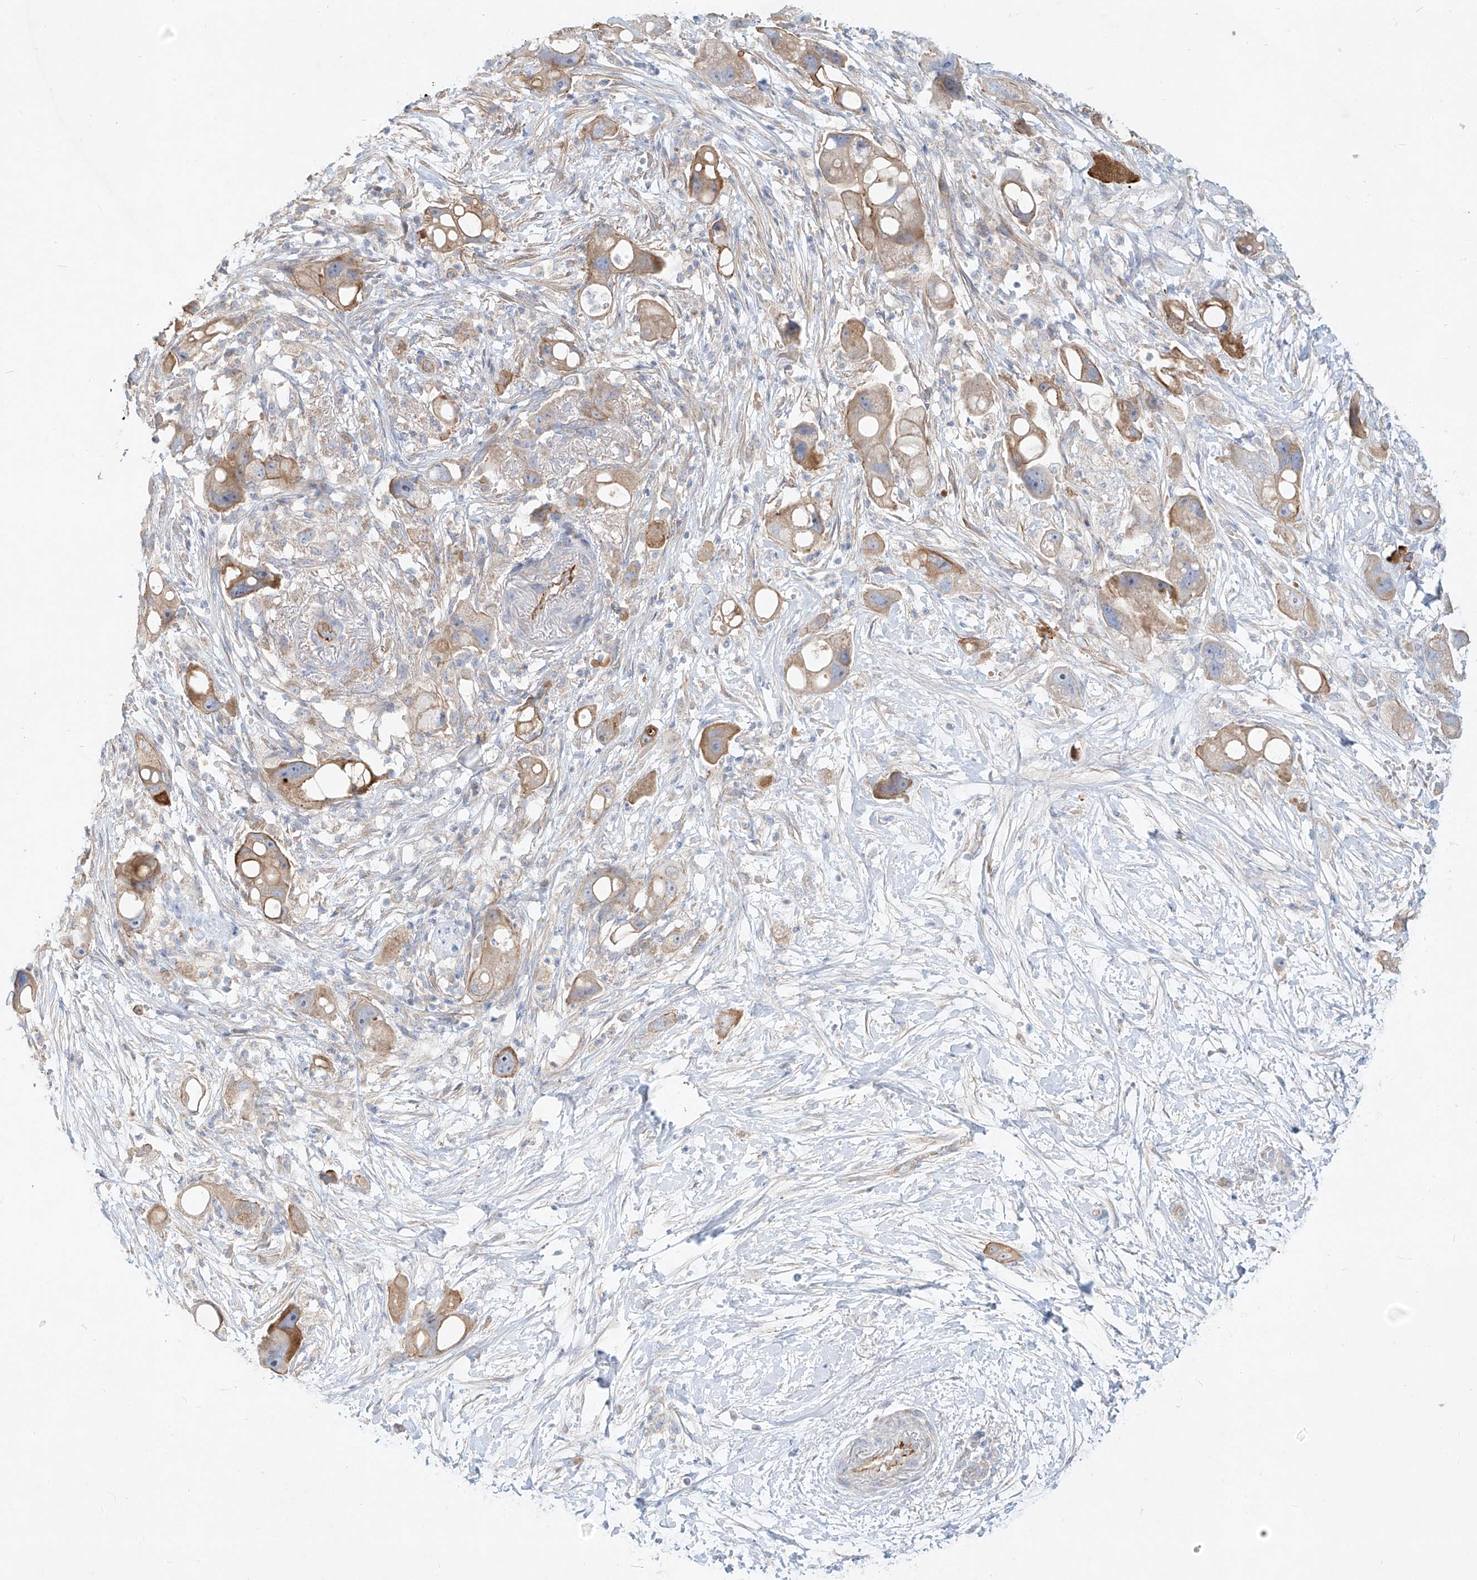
{"staining": {"intensity": "moderate", "quantity": ">75%", "location": "cytoplasmic/membranous"}, "tissue": "pancreatic cancer", "cell_type": "Tumor cells", "image_type": "cancer", "snomed": [{"axis": "morphology", "description": "Normal tissue, NOS"}, {"axis": "morphology", "description": "Adenocarcinoma, NOS"}, {"axis": "topography", "description": "Pancreas"}], "caption": "This is an image of immunohistochemistry staining of pancreatic cancer (adenocarcinoma), which shows moderate staining in the cytoplasmic/membranous of tumor cells.", "gene": "AJM1", "patient": {"sex": "female", "age": 68}}